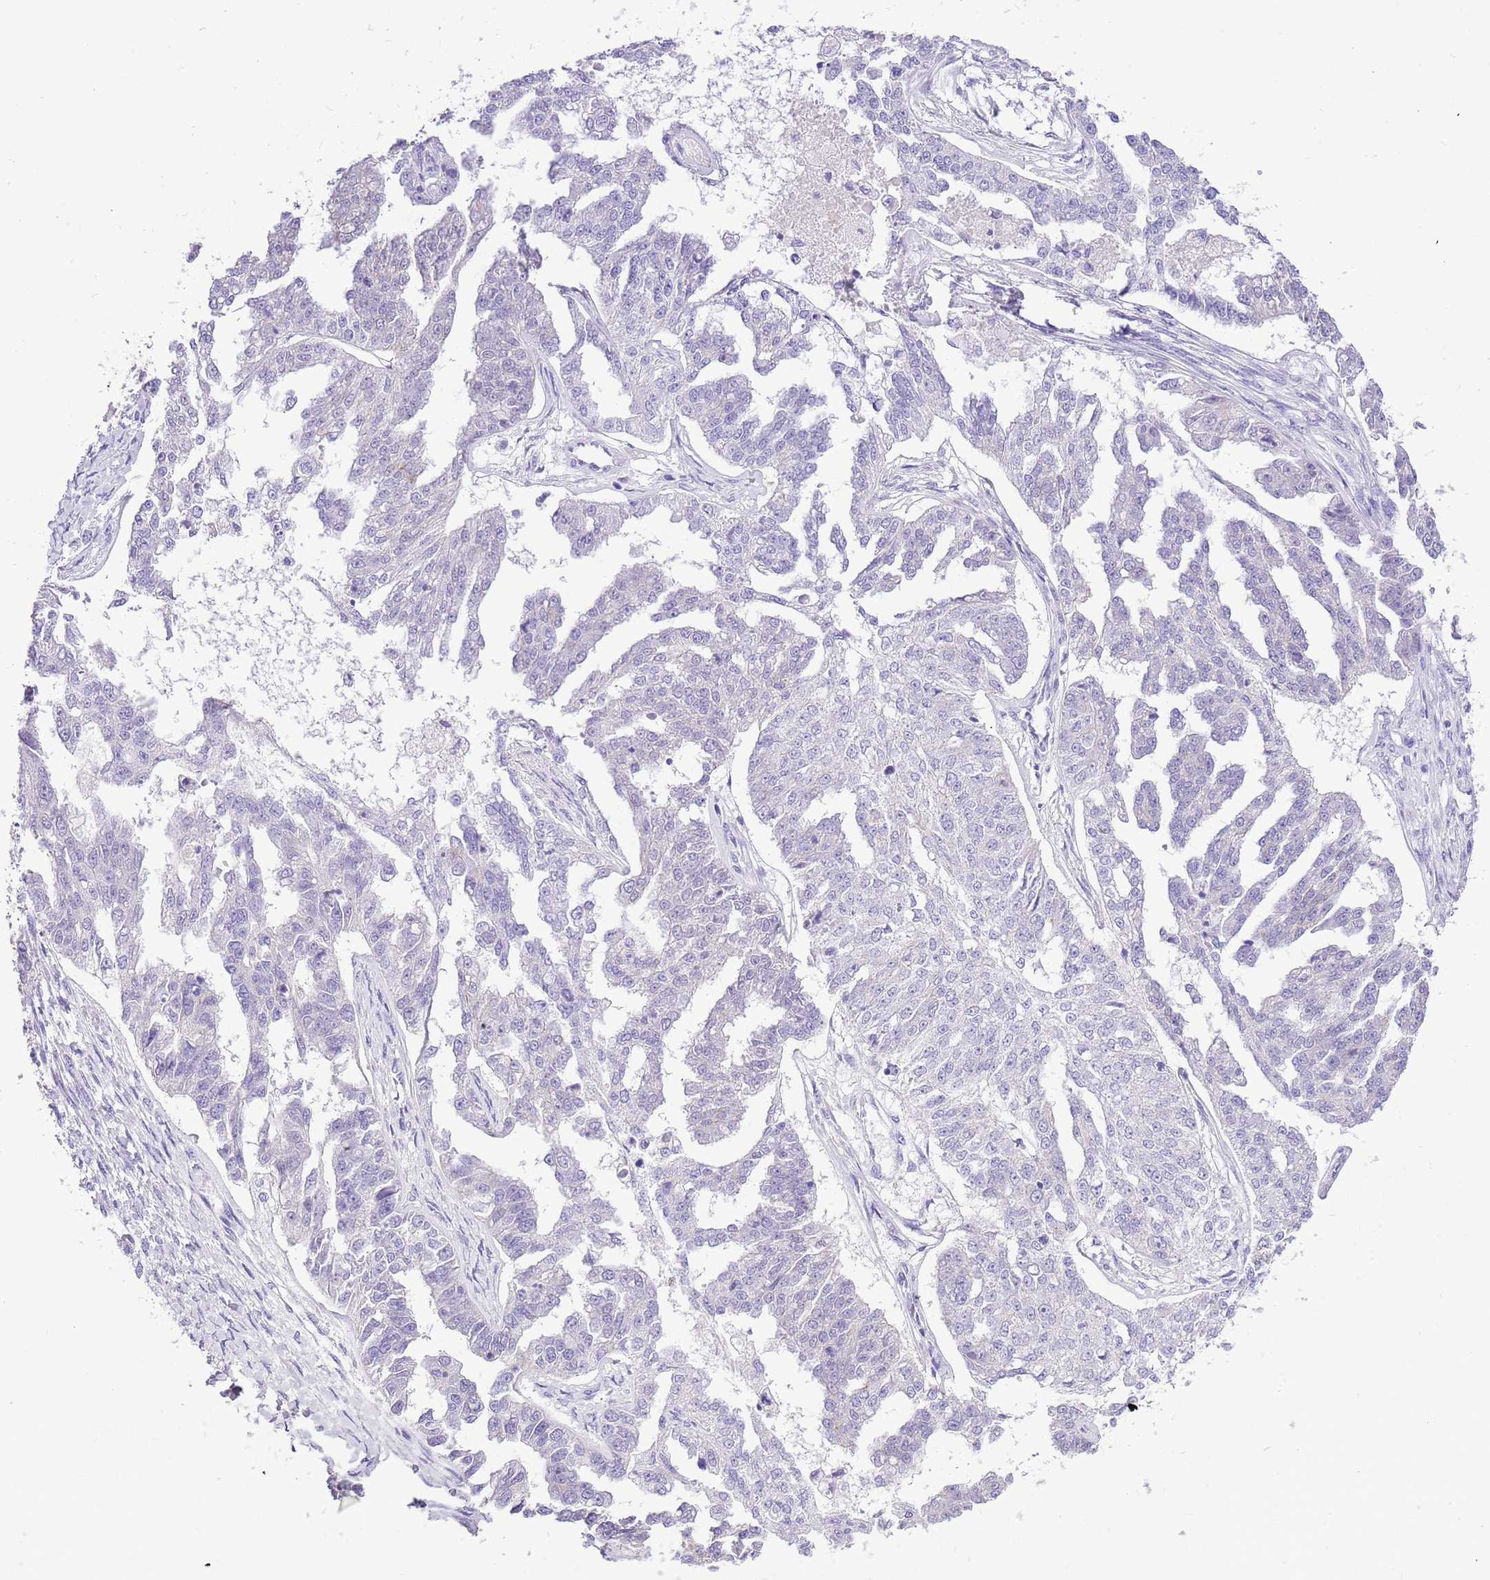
{"staining": {"intensity": "negative", "quantity": "none", "location": "none"}, "tissue": "ovarian cancer", "cell_type": "Tumor cells", "image_type": "cancer", "snomed": [{"axis": "morphology", "description": "Cystadenocarcinoma, serous, NOS"}, {"axis": "topography", "description": "Ovary"}], "caption": "The IHC micrograph has no significant expression in tumor cells of ovarian cancer (serous cystadenocarcinoma) tissue. (DAB immunohistochemistry with hematoxylin counter stain).", "gene": "R3HDM4", "patient": {"sex": "female", "age": 58}}